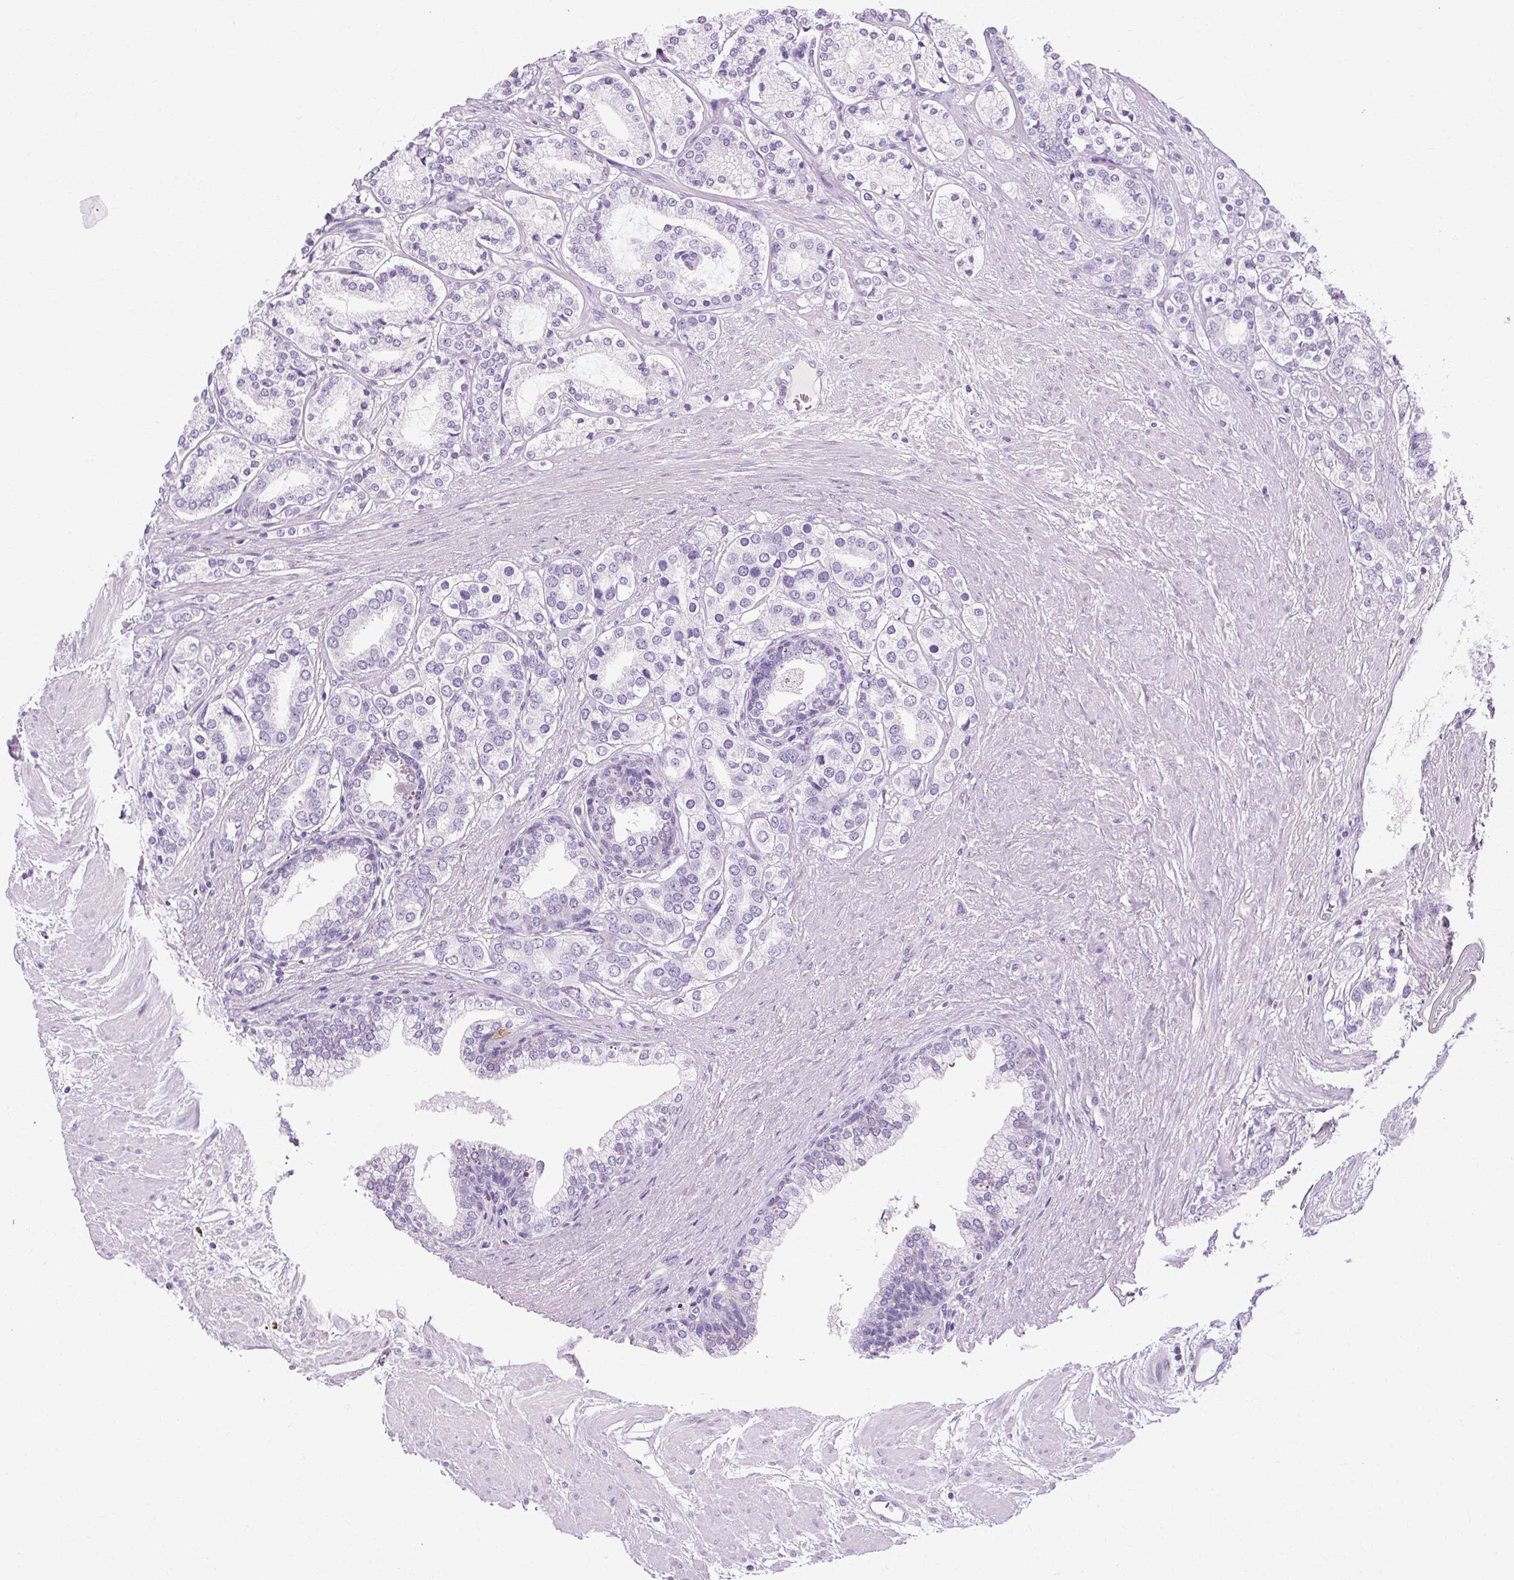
{"staining": {"intensity": "negative", "quantity": "none", "location": "none"}, "tissue": "prostate cancer", "cell_type": "Tumor cells", "image_type": "cancer", "snomed": [{"axis": "morphology", "description": "Adenocarcinoma, High grade"}, {"axis": "topography", "description": "Prostate"}], "caption": "A high-resolution photomicrograph shows immunohistochemistry (IHC) staining of prostate cancer (high-grade adenocarcinoma), which displays no significant staining in tumor cells. Nuclei are stained in blue.", "gene": "B3GNT4", "patient": {"sex": "male", "age": 58}}